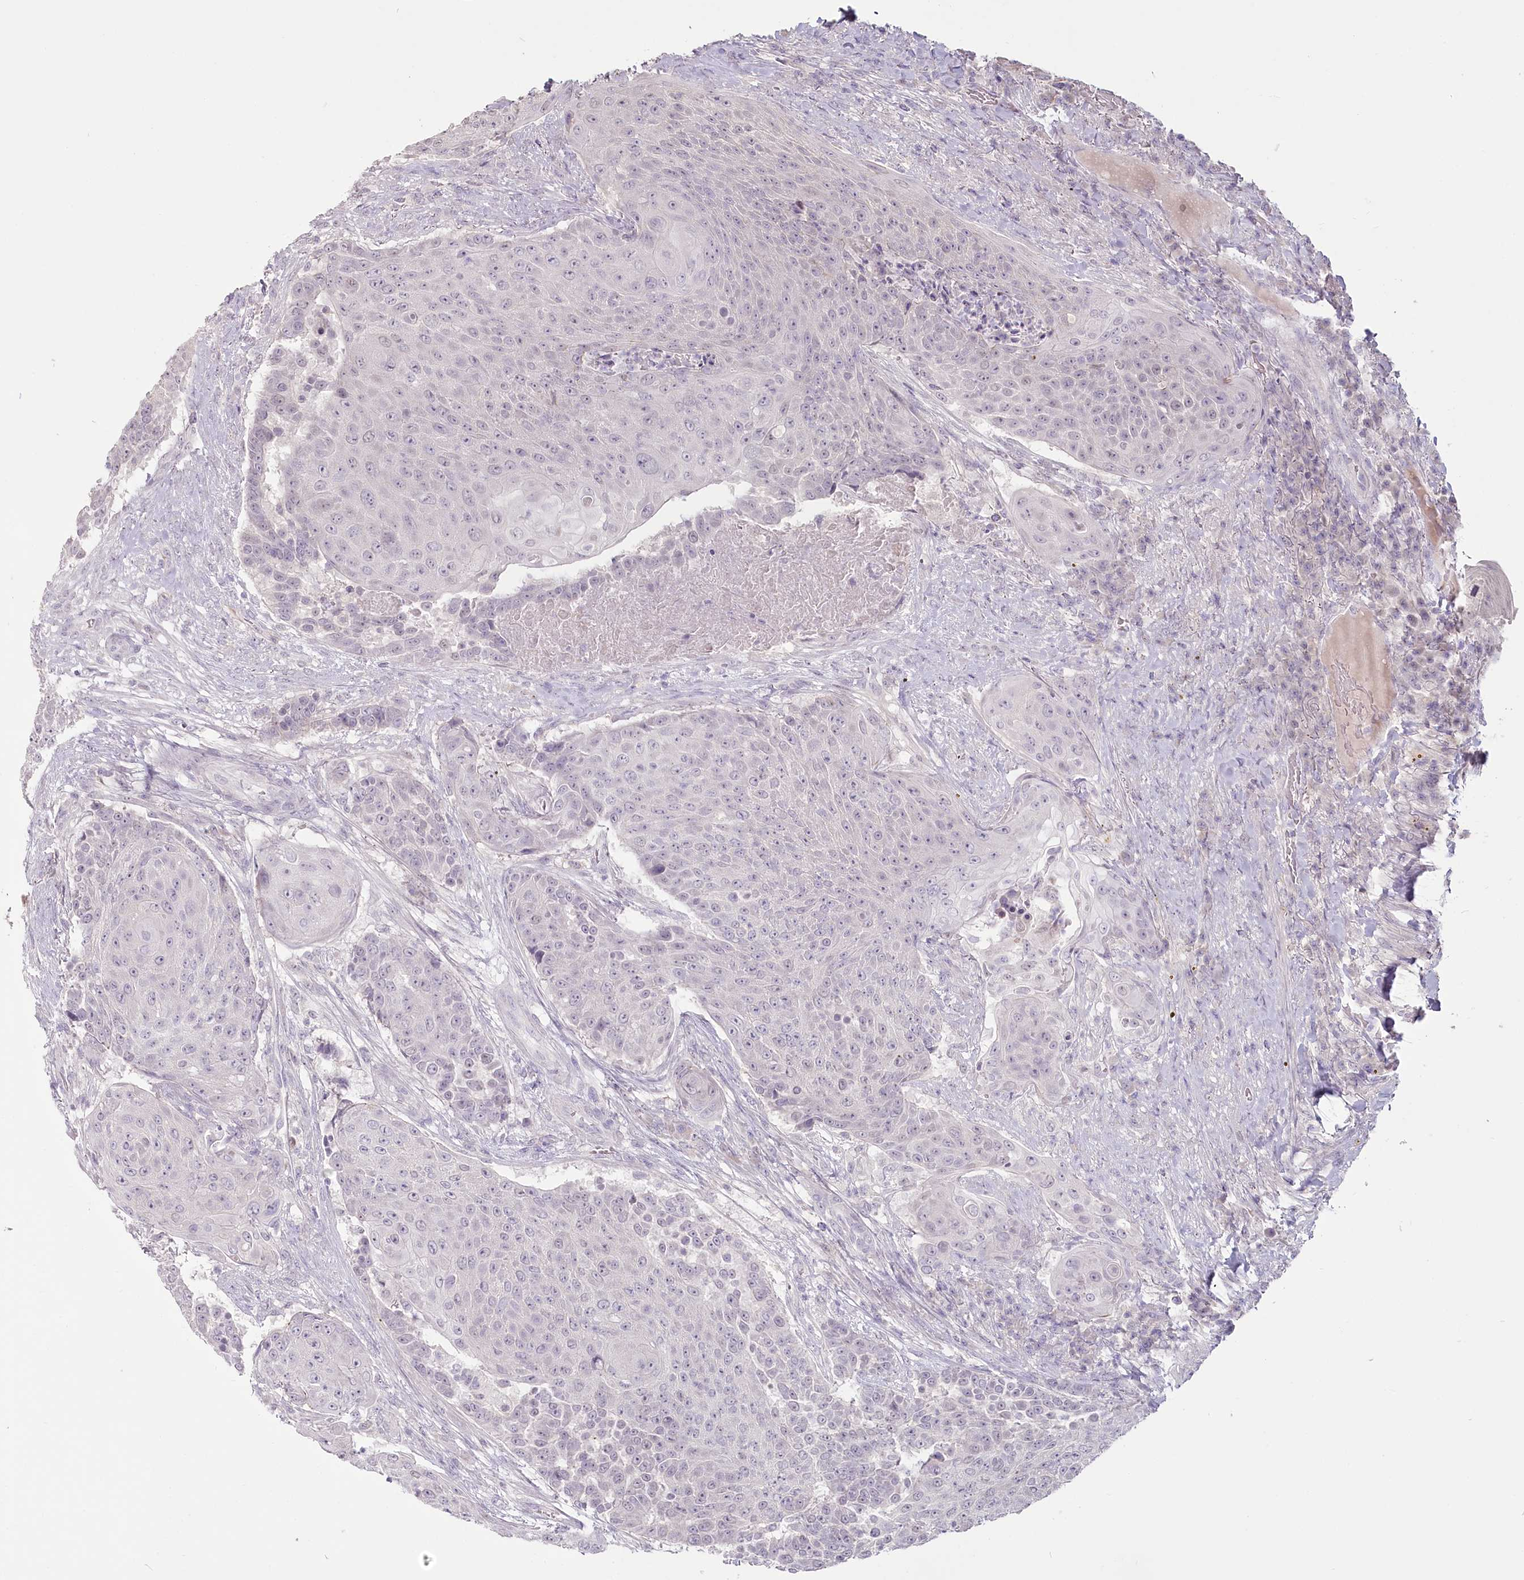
{"staining": {"intensity": "negative", "quantity": "none", "location": "none"}, "tissue": "urothelial cancer", "cell_type": "Tumor cells", "image_type": "cancer", "snomed": [{"axis": "morphology", "description": "Urothelial carcinoma, High grade"}, {"axis": "topography", "description": "Urinary bladder"}], "caption": "This is a histopathology image of immunohistochemistry (IHC) staining of urothelial carcinoma (high-grade), which shows no positivity in tumor cells.", "gene": "USP11", "patient": {"sex": "female", "age": 63}}